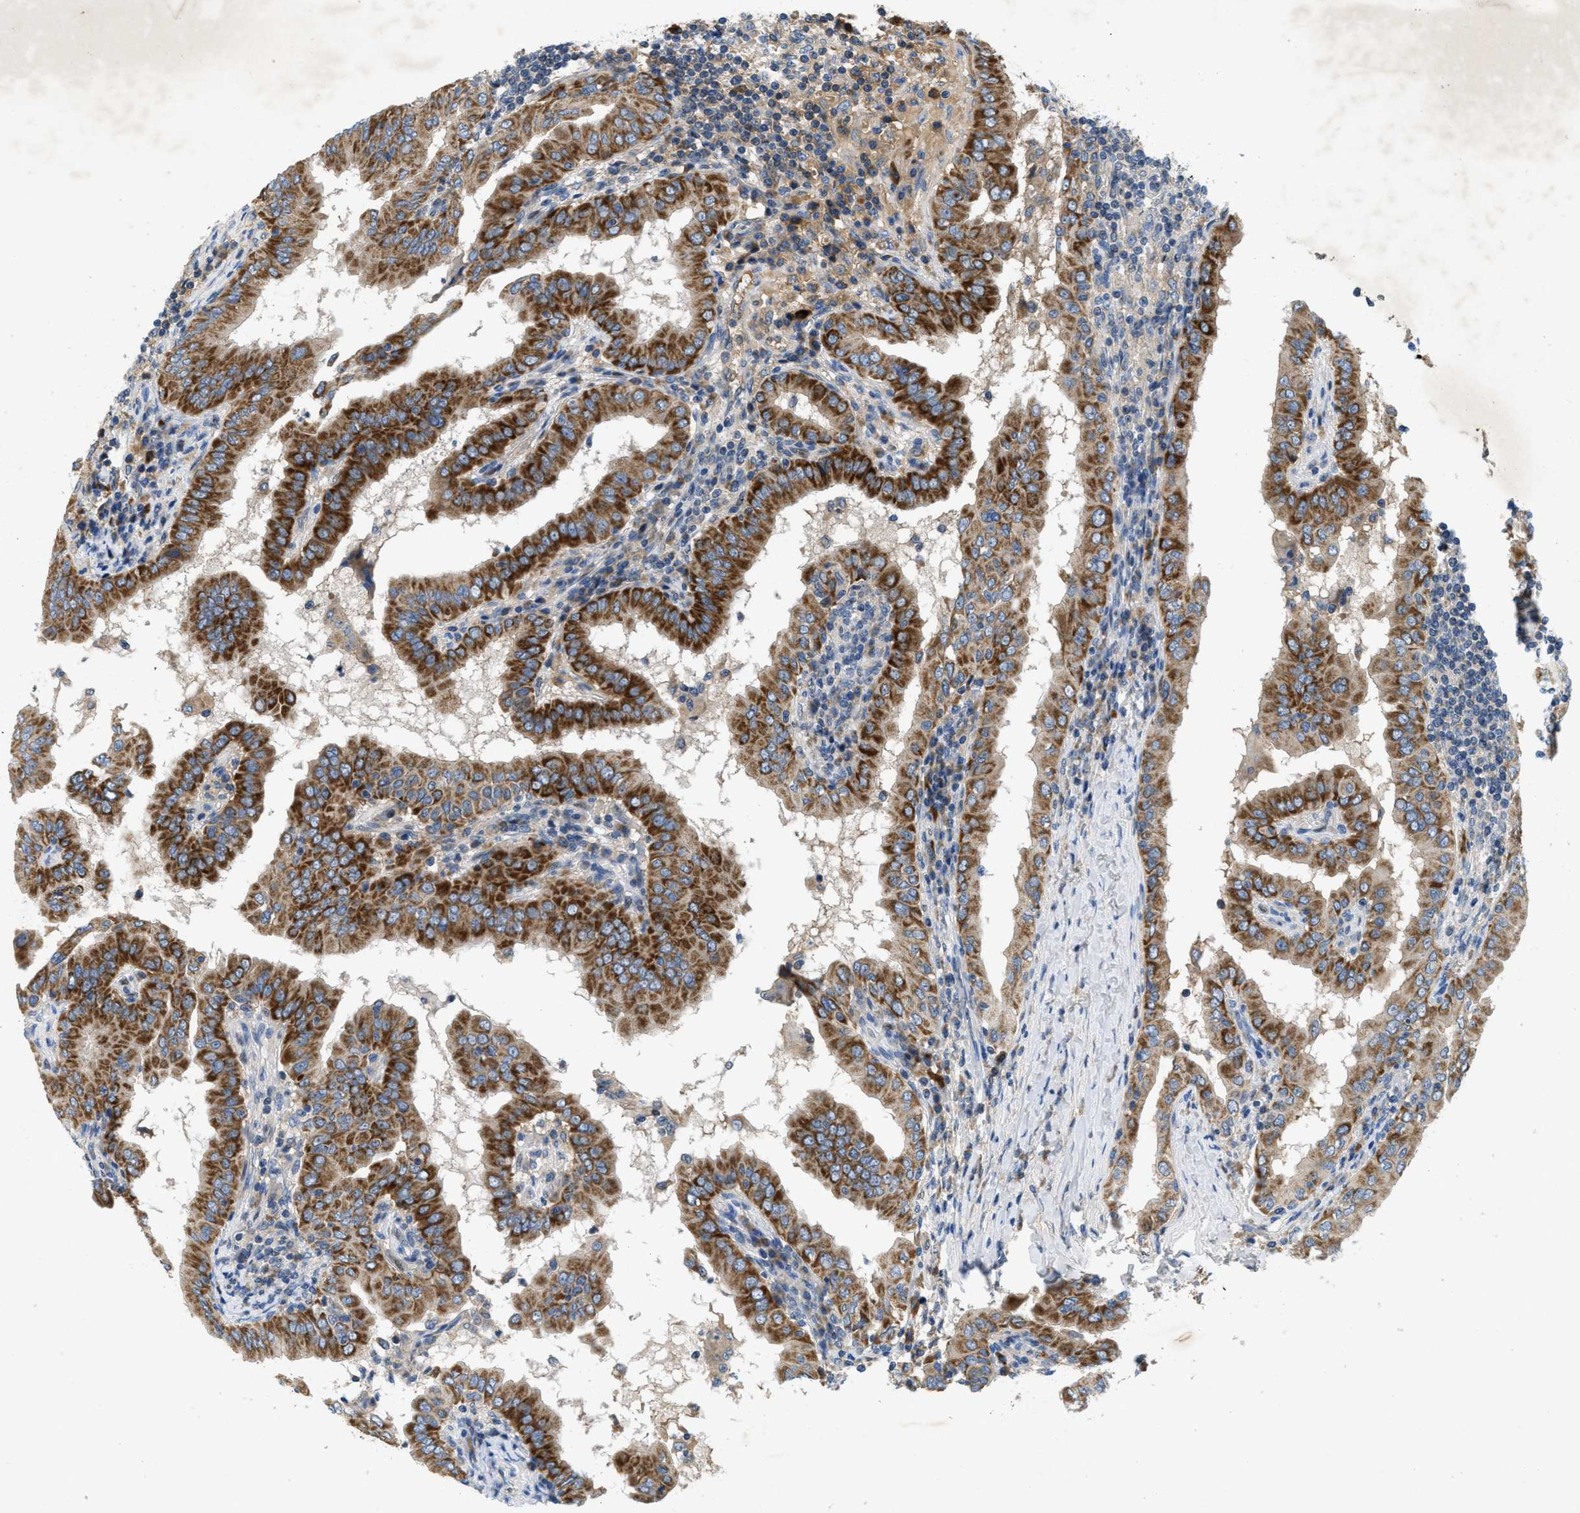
{"staining": {"intensity": "strong", "quantity": ">75%", "location": "cytoplasmic/membranous"}, "tissue": "thyroid cancer", "cell_type": "Tumor cells", "image_type": "cancer", "snomed": [{"axis": "morphology", "description": "Papillary adenocarcinoma, NOS"}, {"axis": "topography", "description": "Thyroid gland"}], "caption": "IHC photomicrograph of thyroid papillary adenocarcinoma stained for a protein (brown), which demonstrates high levels of strong cytoplasmic/membranous positivity in about >75% of tumor cells.", "gene": "PNKD", "patient": {"sex": "male", "age": 33}}